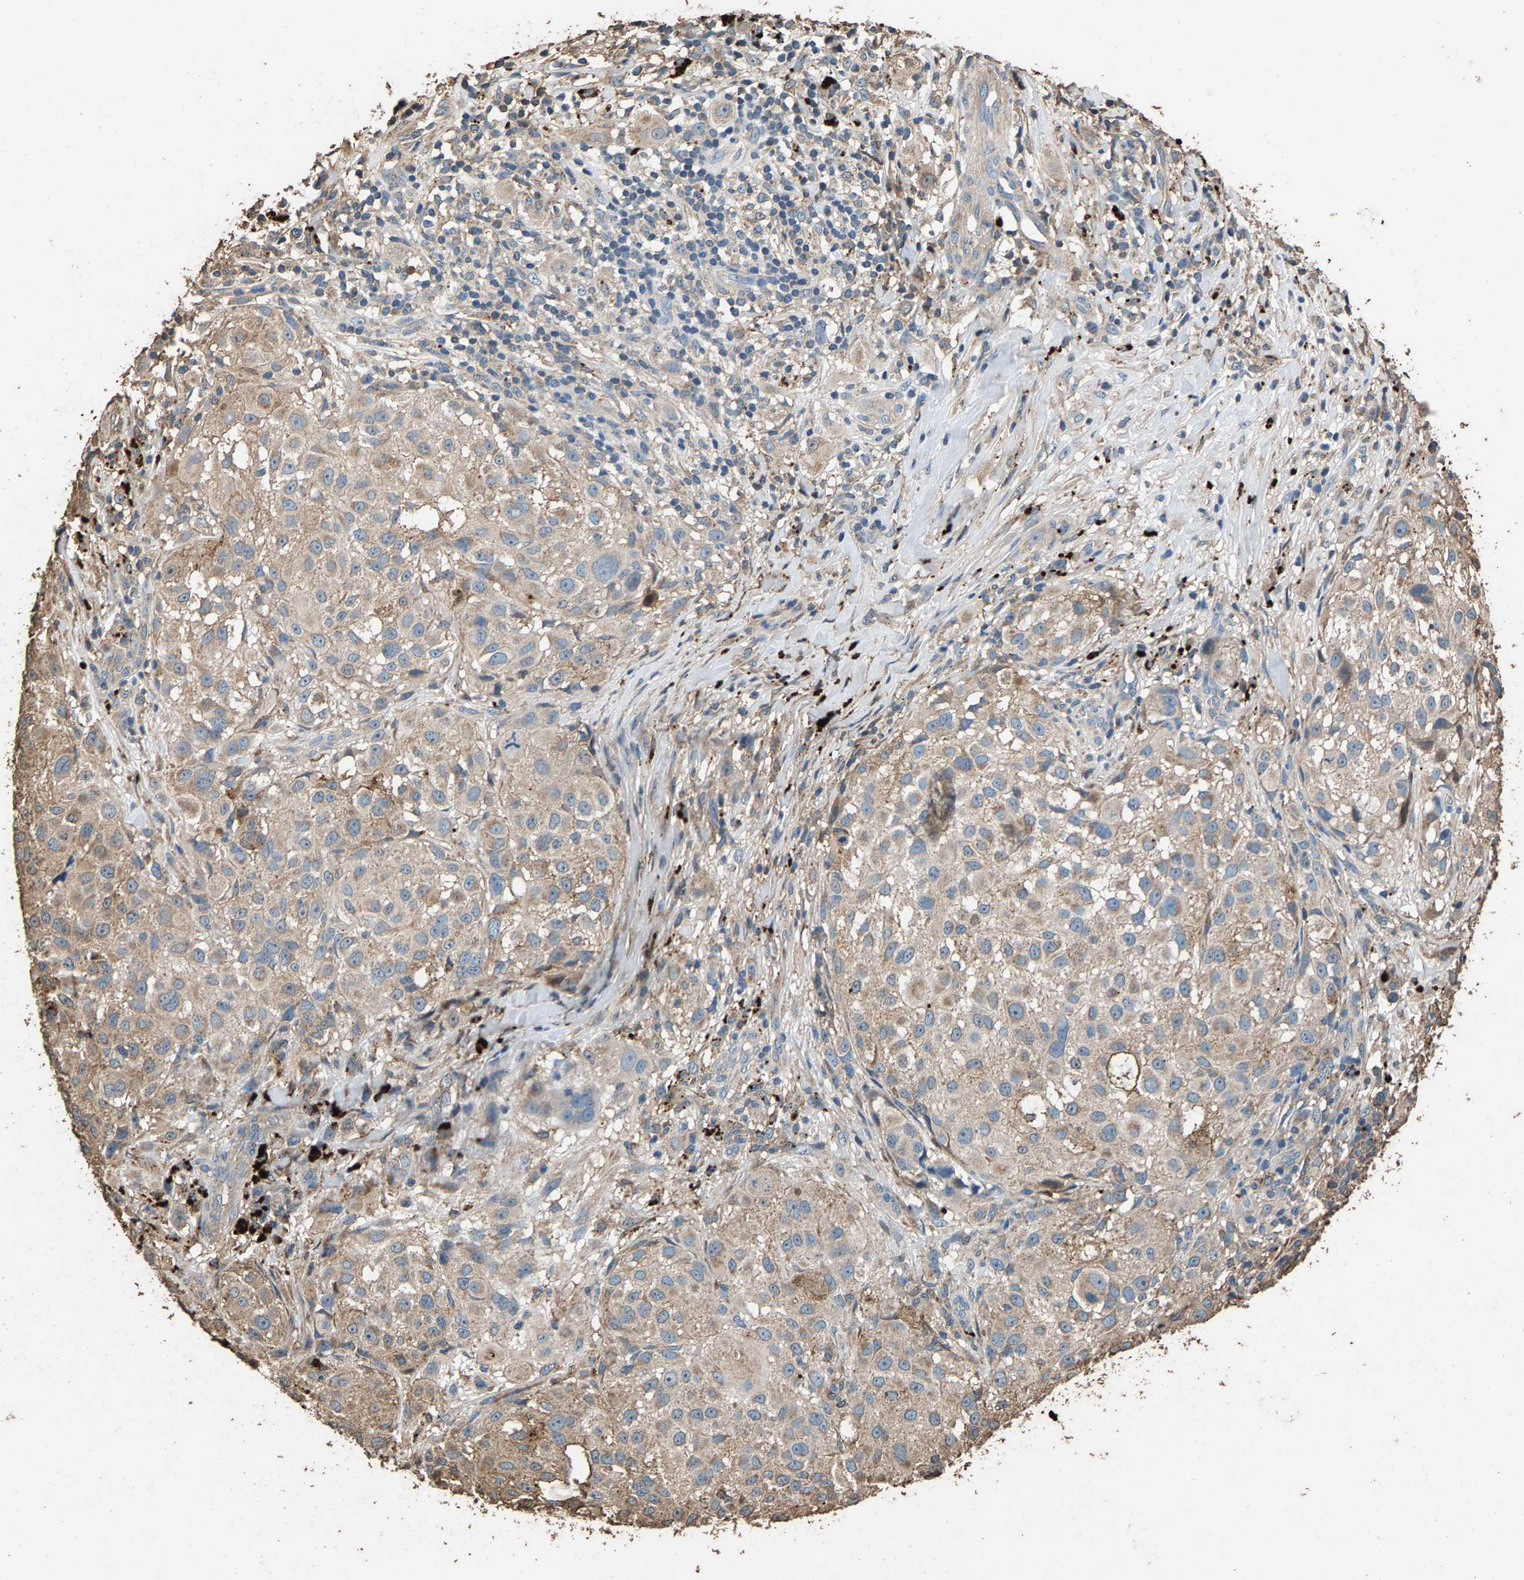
{"staining": {"intensity": "weak", "quantity": "25%-75%", "location": "cytoplasmic/membranous"}, "tissue": "melanoma", "cell_type": "Tumor cells", "image_type": "cancer", "snomed": [{"axis": "morphology", "description": "Necrosis, NOS"}, {"axis": "morphology", "description": "Malignant melanoma, NOS"}, {"axis": "topography", "description": "Skin"}], "caption": "Tumor cells show low levels of weak cytoplasmic/membranous positivity in about 25%-75% of cells in melanoma.", "gene": "MRPL27", "patient": {"sex": "female", "age": 87}}